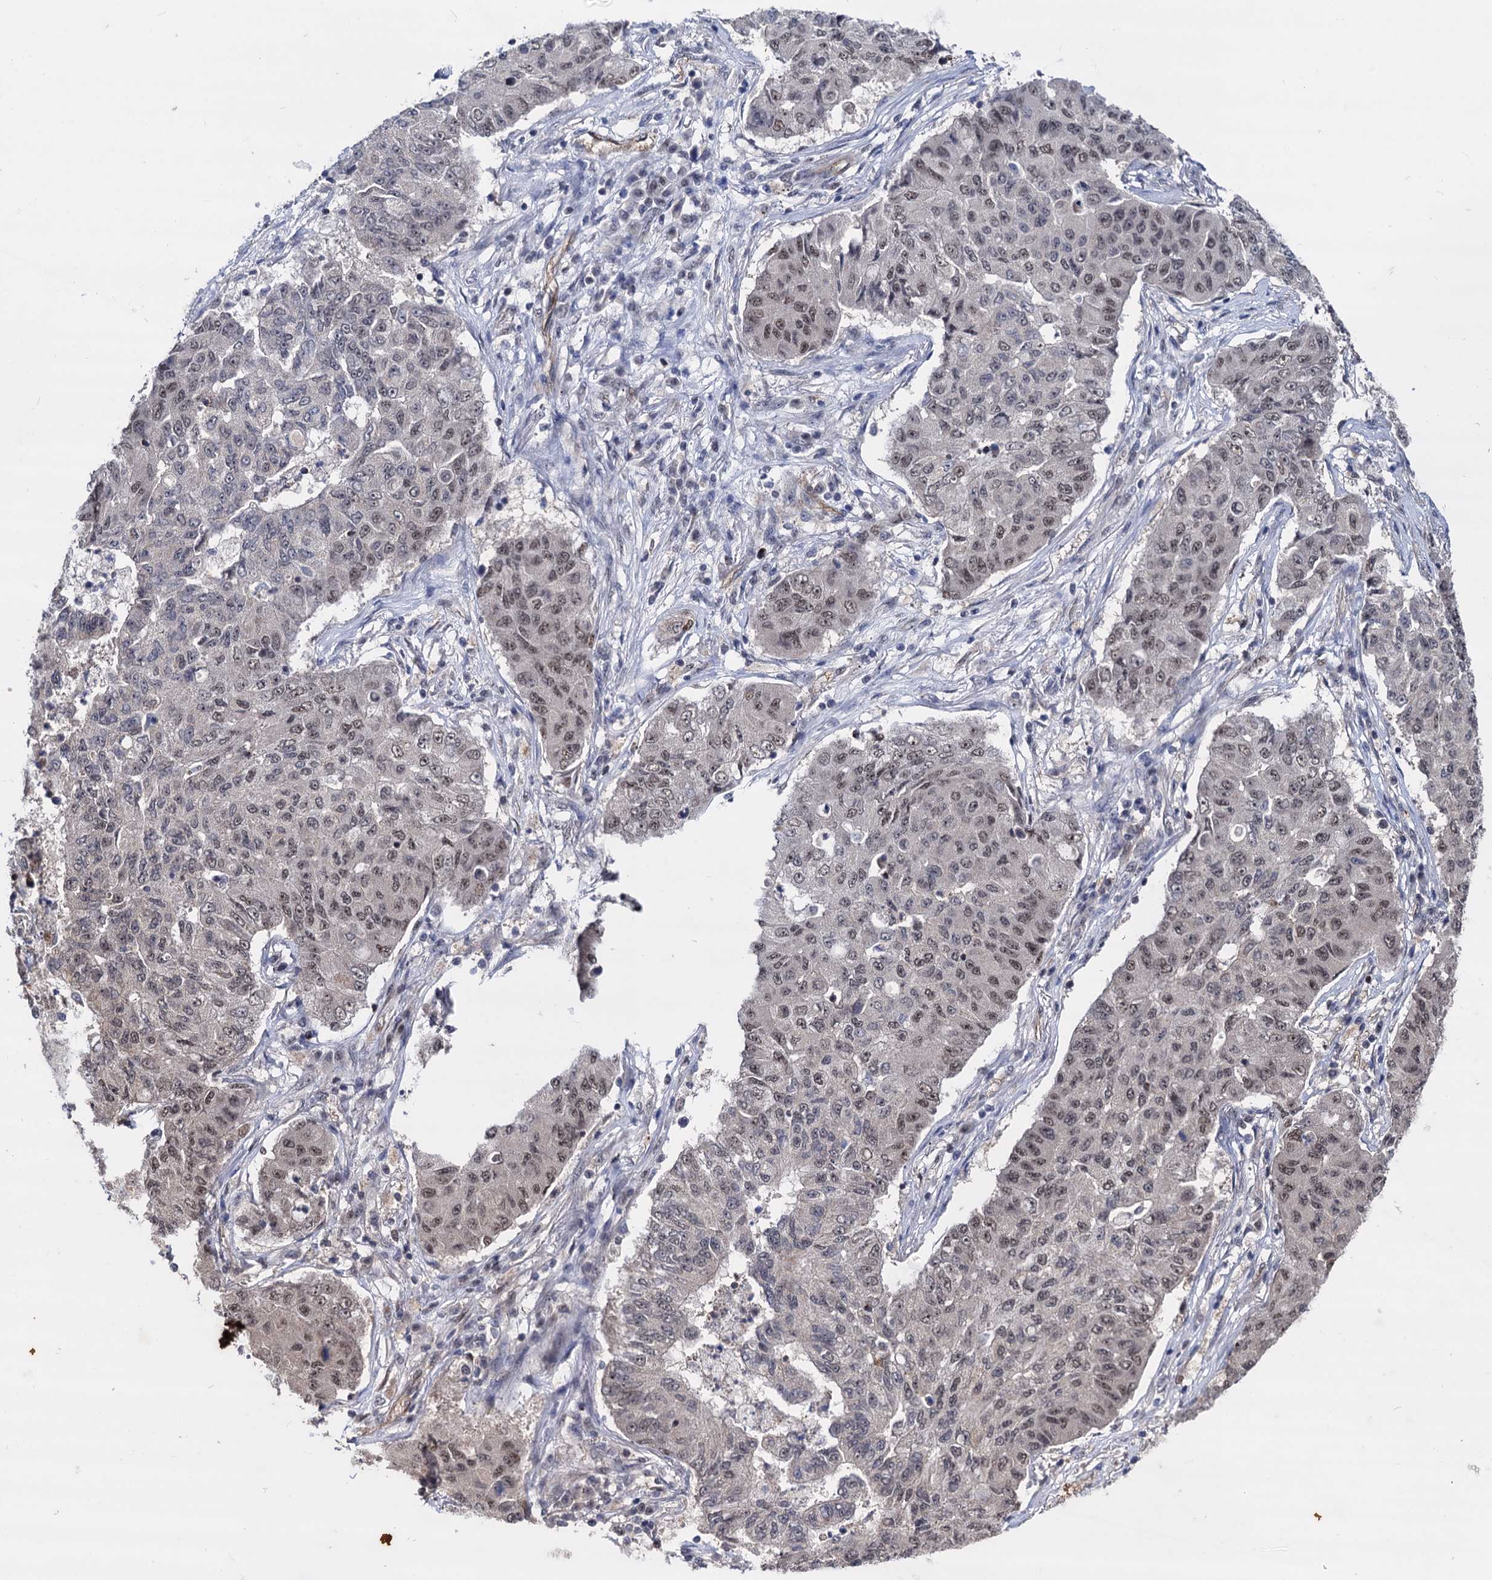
{"staining": {"intensity": "moderate", "quantity": "25%-75%", "location": "nuclear"}, "tissue": "lung cancer", "cell_type": "Tumor cells", "image_type": "cancer", "snomed": [{"axis": "morphology", "description": "Squamous cell carcinoma, NOS"}, {"axis": "topography", "description": "Lung"}], "caption": "Lung cancer stained with a brown dye exhibits moderate nuclear positive expression in about 25%-75% of tumor cells.", "gene": "GALNT11", "patient": {"sex": "male", "age": 74}}